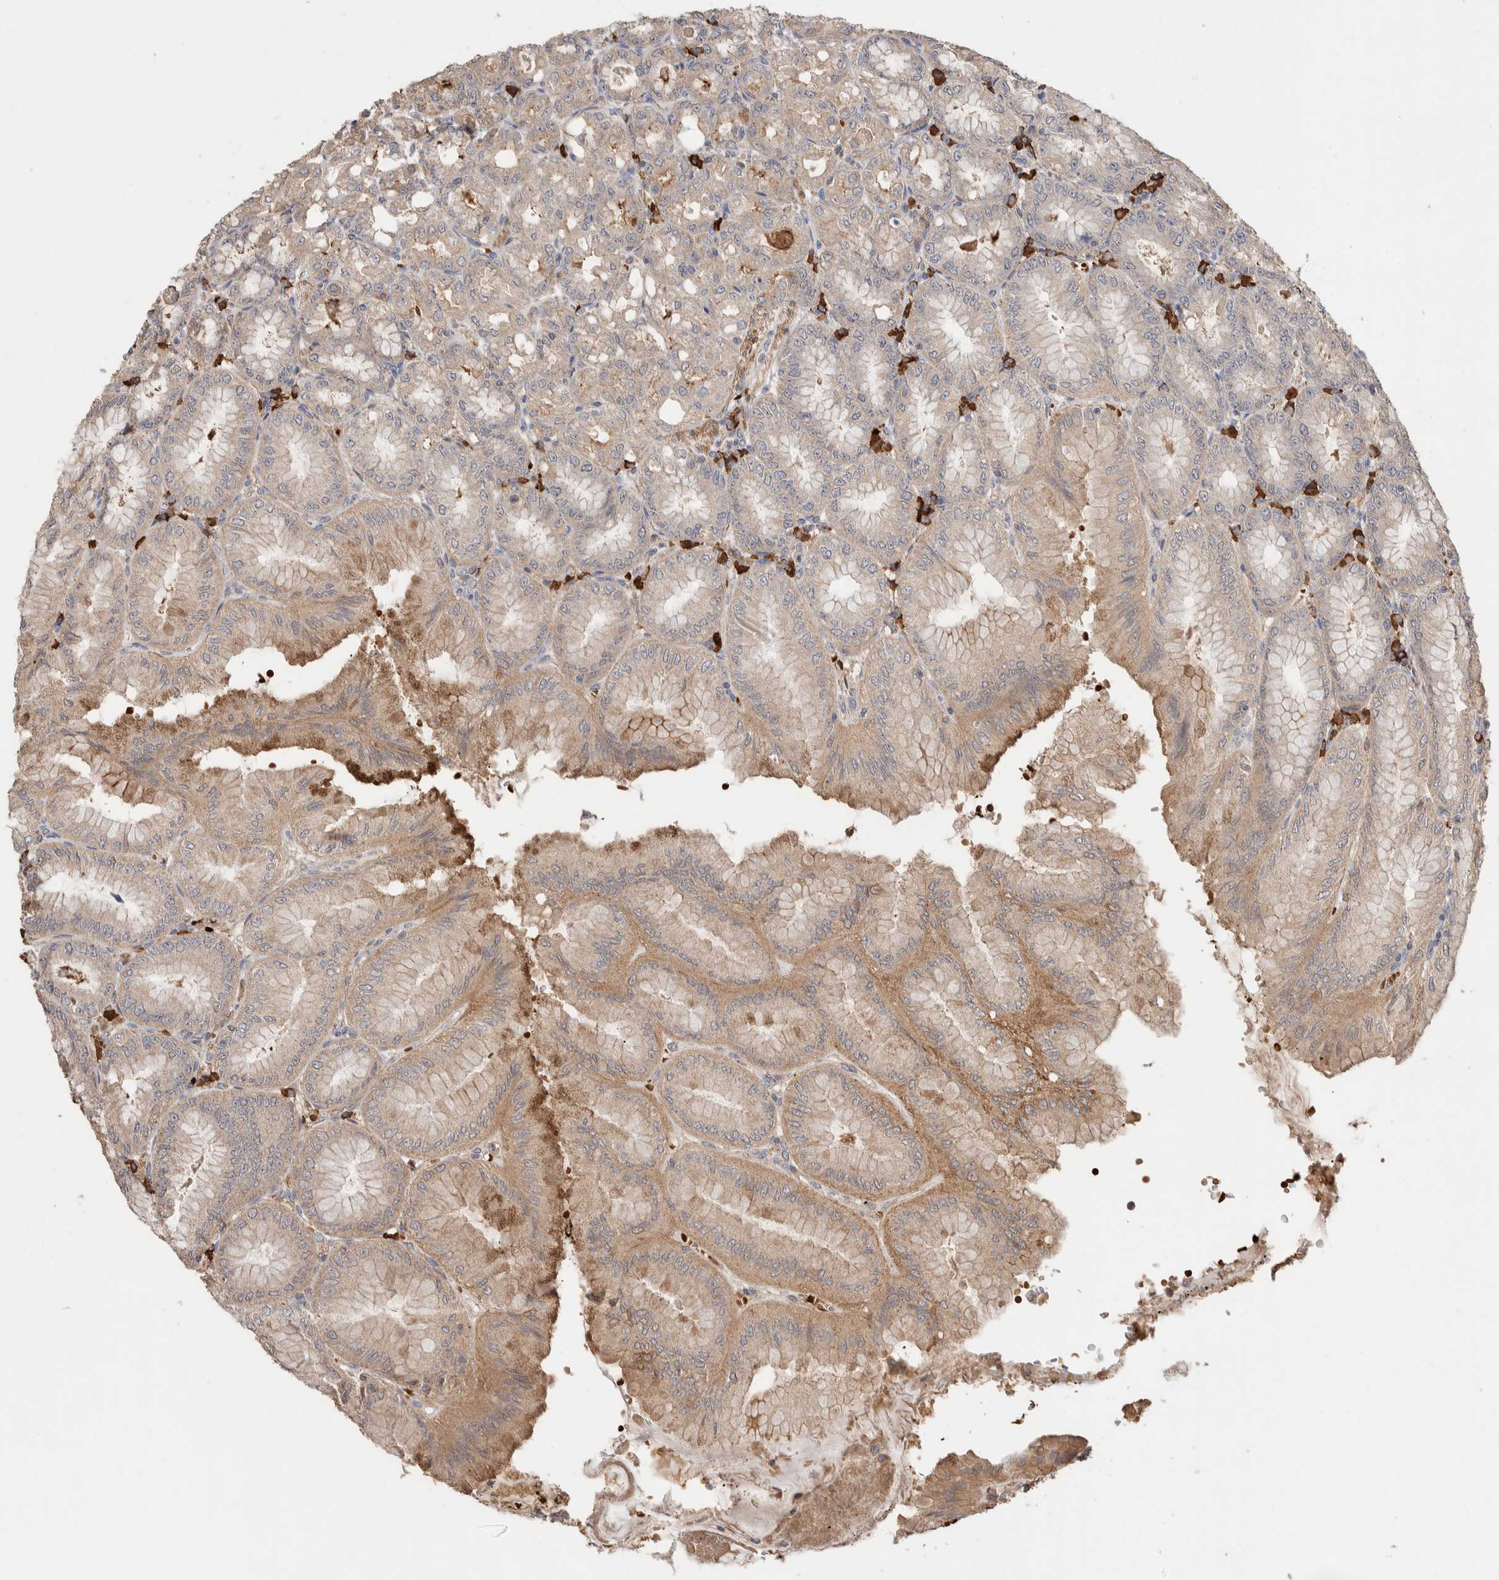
{"staining": {"intensity": "weak", "quantity": ">75%", "location": "cytoplasmic/membranous"}, "tissue": "stomach", "cell_type": "Glandular cells", "image_type": "normal", "snomed": [{"axis": "morphology", "description": "Normal tissue, NOS"}, {"axis": "topography", "description": "Stomach, lower"}], "caption": "Immunohistochemistry of unremarkable human stomach displays low levels of weak cytoplasmic/membranous staining in approximately >75% of glandular cells.", "gene": "WDR91", "patient": {"sex": "male", "age": 71}}